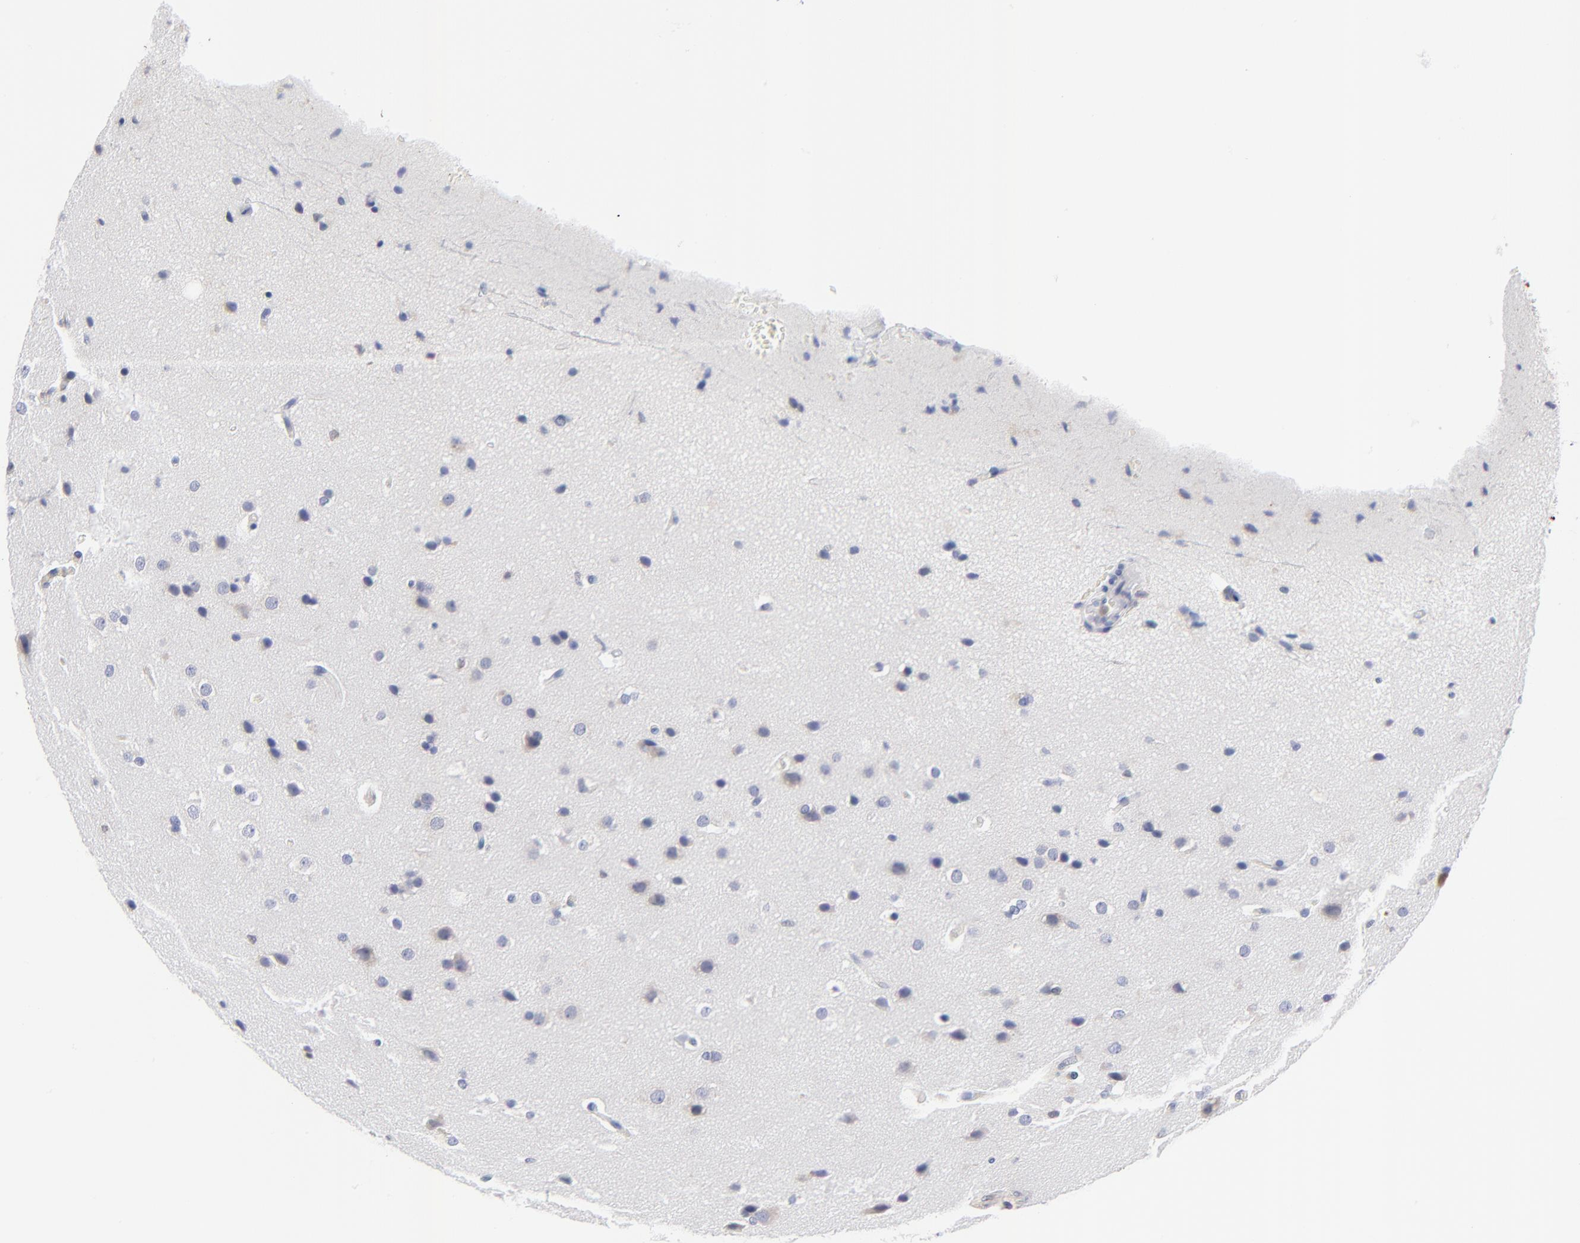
{"staining": {"intensity": "negative", "quantity": "none", "location": "none"}, "tissue": "glioma", "cell_type": "Tumor cells", "image_type": "cancer", "snomed": [{"axis": "morphology", "description": "Glioma, malignant, Low grade"}, {"axis": "topography", "description": "Cerebral cortex"}], "caption": "IHC micrograph of neoplastic tissue: glioma stained with DAB (3,3'-diaminobenzidine) exhibits no significant protein expression in tumor cells.", "gene": "TBXT", "patient": {"sex": "female", "age": 47}}